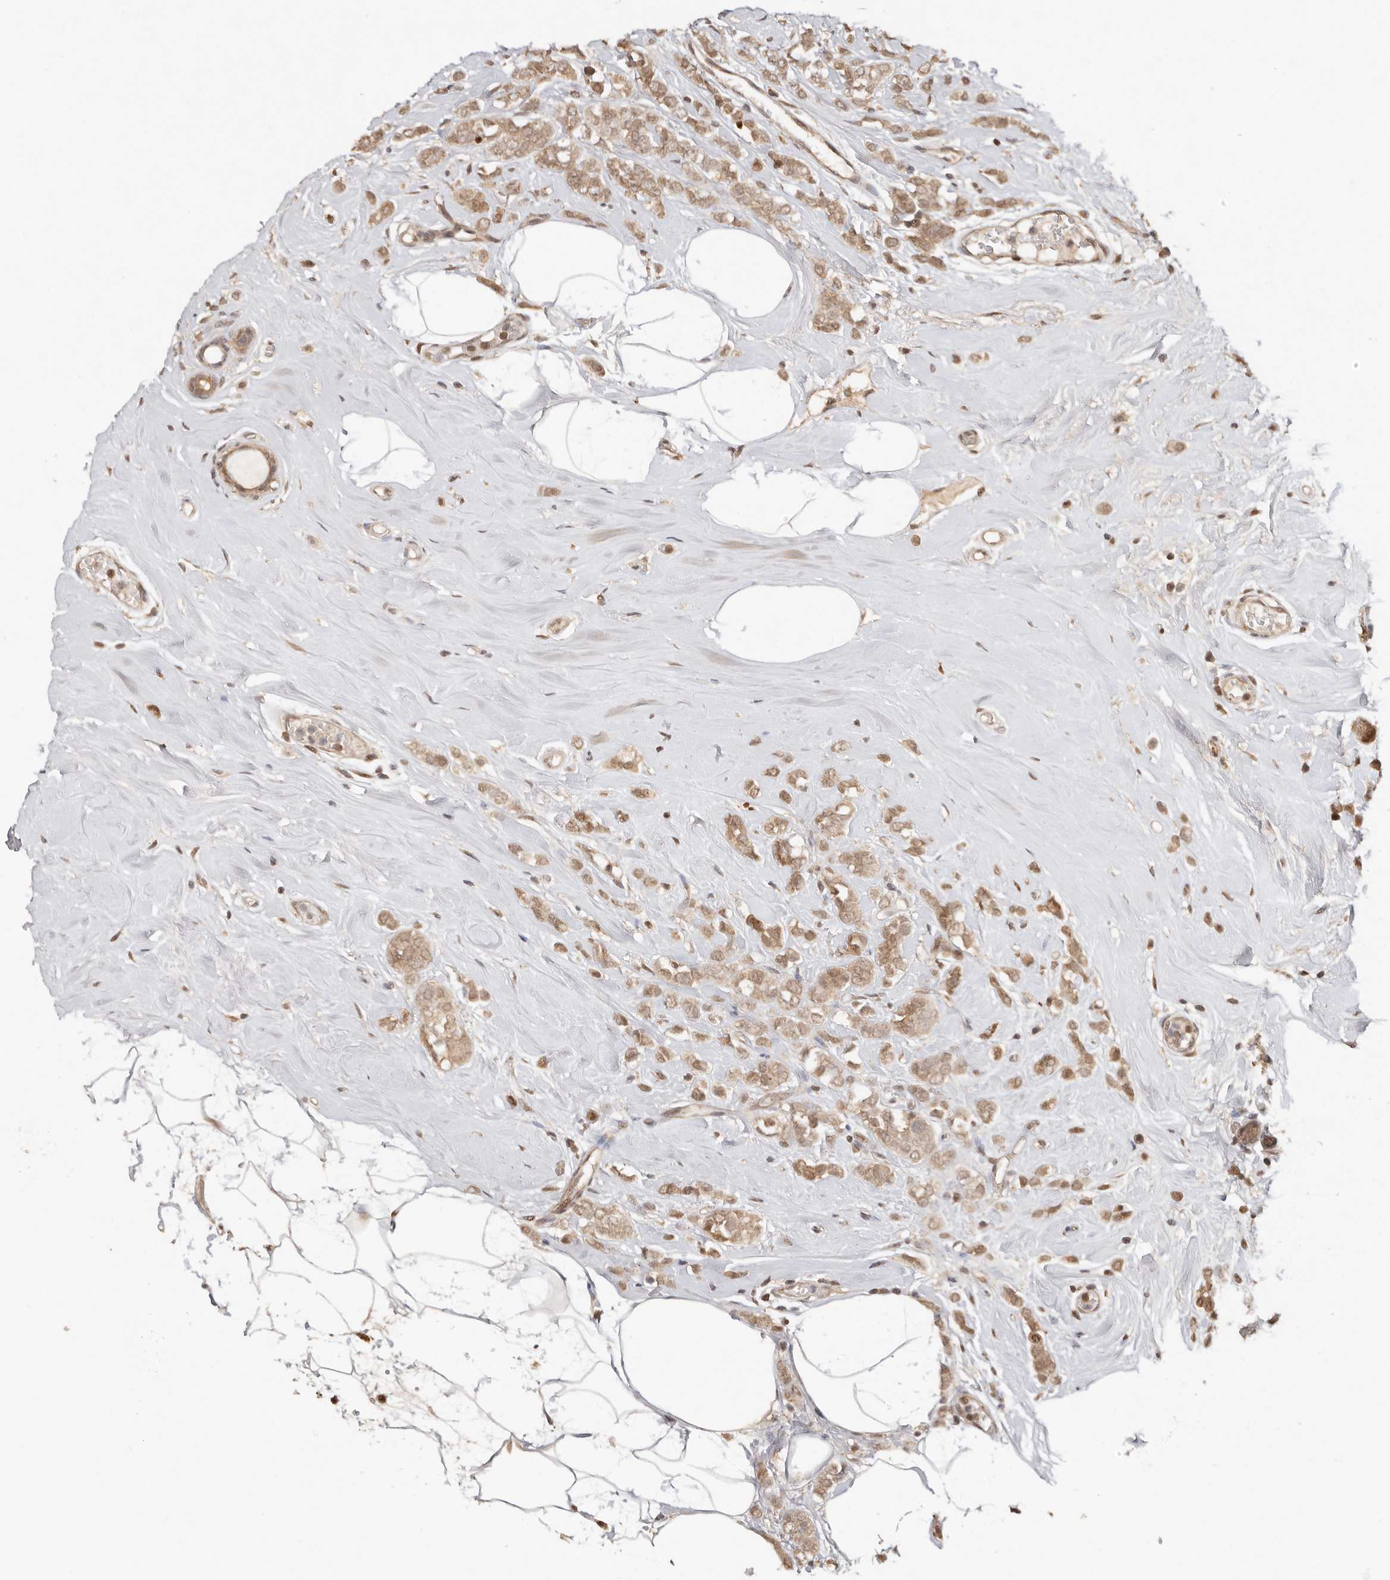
{"staining": {"intensity": "moderate", "quantity": ">75%", "location": "cytoplasmic/membranous"}, "tissue": "breast cancer", "cell_type": "Tumor cells", "image_type": "cancer", "snomed": [{"axis": "morphology", "description": "Lobular carcinoma"}, {"axis": "topography", "description": "Breast"}], "caption": "Protein positivity by immunohistochemistry (IHC) shows moderate cytoplasmic/membranous staining in about >75% of tumor cells in breast cancer.", "gene": "PSMA5", "patient": {"sex": "female", "age": 47}}